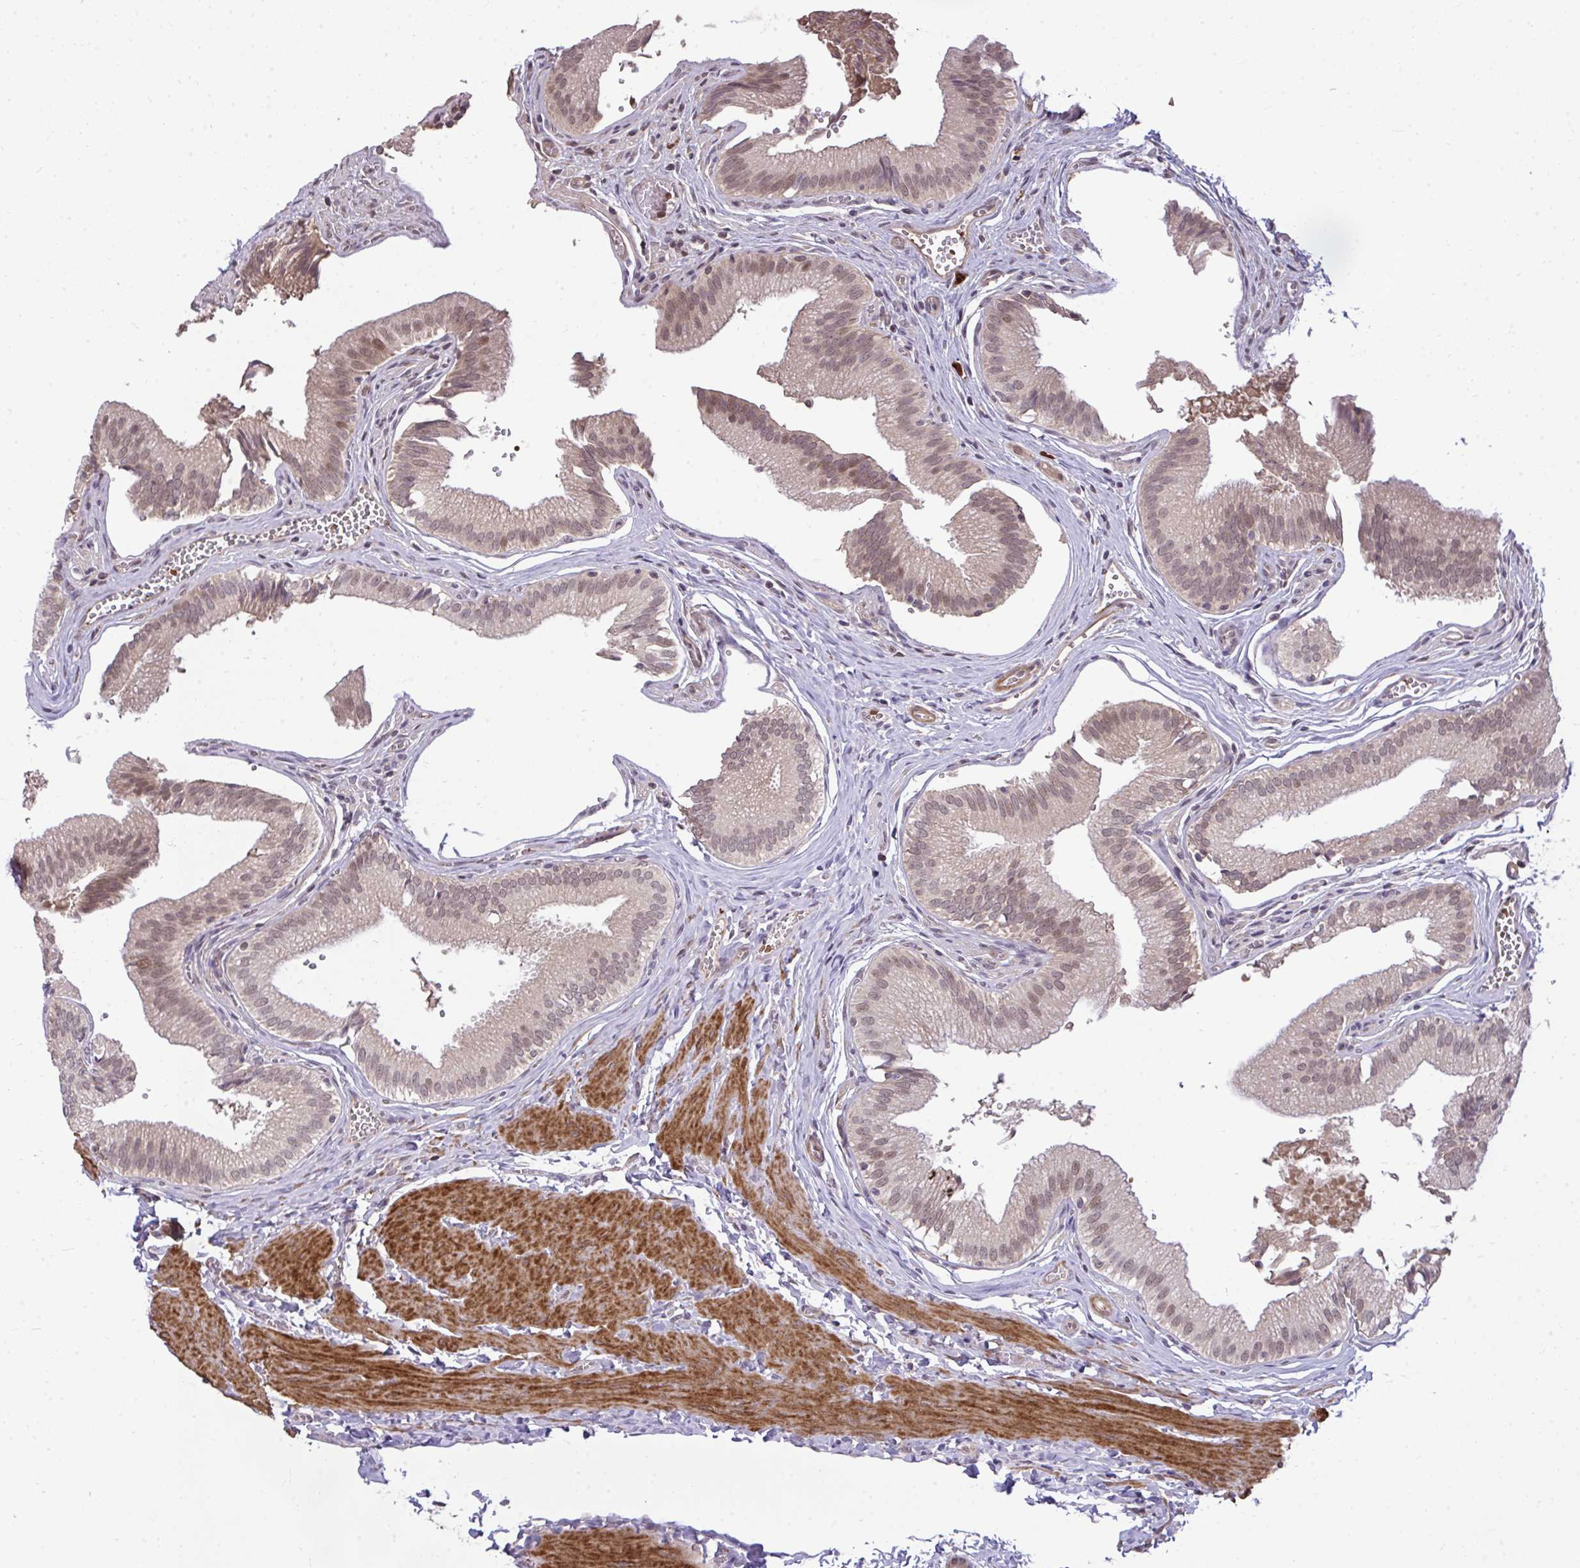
{"staining": {"intensity": "moderate", "quantity": "25%-75%", "location": "cytoplasmic/membranous,nuclear"}, "tissue": "gallbladder", "cell_type": "Glandular cells", "image_type": "normal", "snomed": [{"axis": "morphology", "description": "Normal tissue, NOS"}, {"axis": "topography", "description": "Gallbladder"}, {"axis": "topography", "description": "Peripheral nerve tissue"}], "caption": "Gallbladder stained with IHC shows moderate cytoplasmic/membranous,nuclear positivity in about 25%-75% of glandular cells. (DAB (3,3'-diaminobenzidine) IHC, brown staining for protein, blue staining for nuclei).", "gene": "ZSCAN9", "patient": {"sex": "male", "age": 17}}